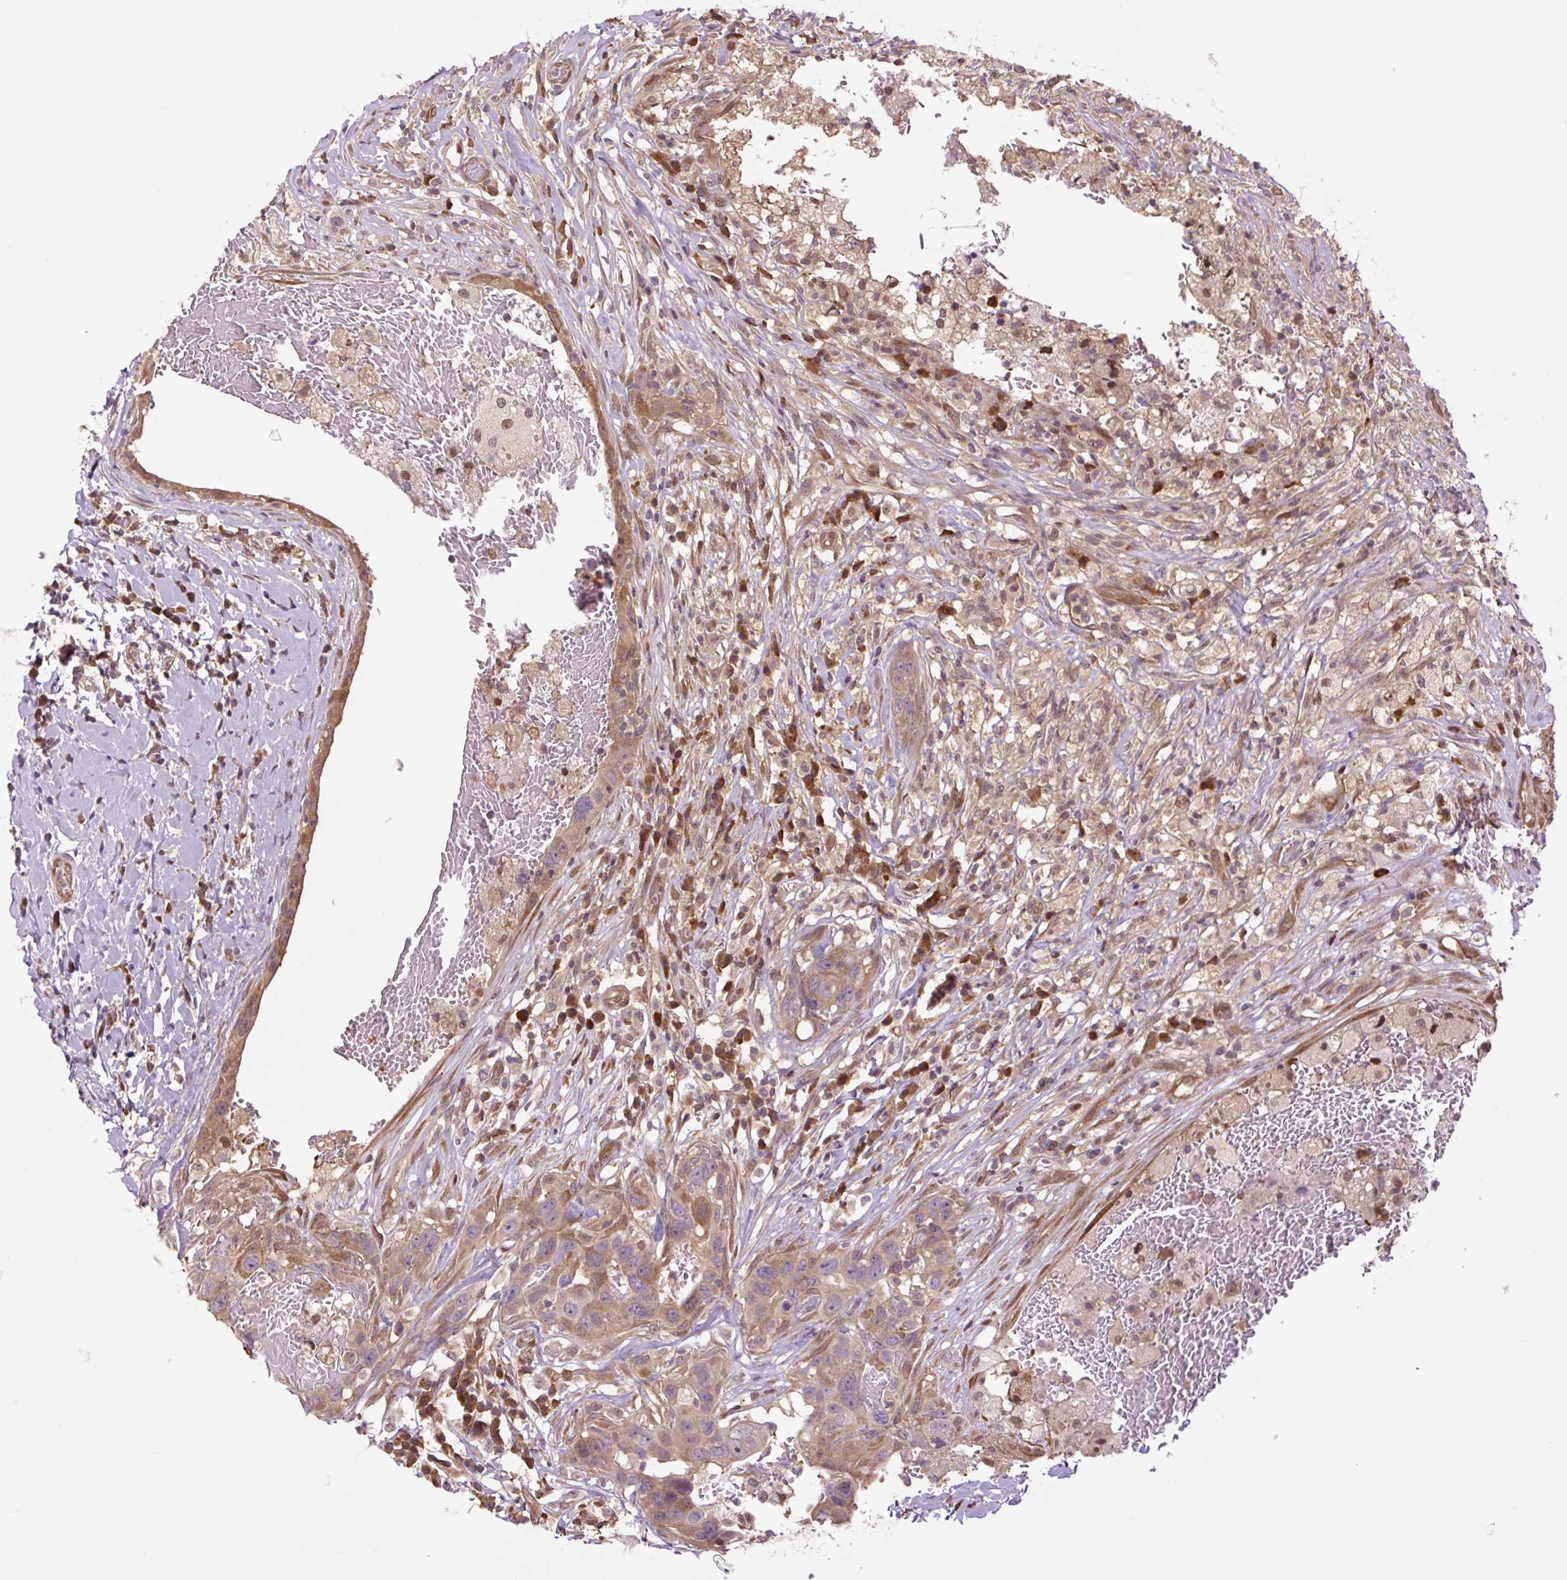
{"staining": {"intensity": "moderate", "quantity": ">75%", "location": "cytoplasmic/membranous"}, "tissue": "breast cancer", "cell_type": "Tumor cells", "image_type": "cancer", "snomed": [{"axis": "morphology", "description": "Duct carcinoma"}, {"axis": "topography", "description": "Breast"}], "caption": "Infiltrating ductal carcinoma (breast) tissue displays moderate cytoplasmic/membranous expression in approximately >75% of tumor cells, visualized by immunohistochemistry. Using DAB (brown) and hematoxylin (blue) stains, captured at high magnification using brightfield microscopy.", "gene": "TPT1", "patient": {"sex": "female", "age": 27}}